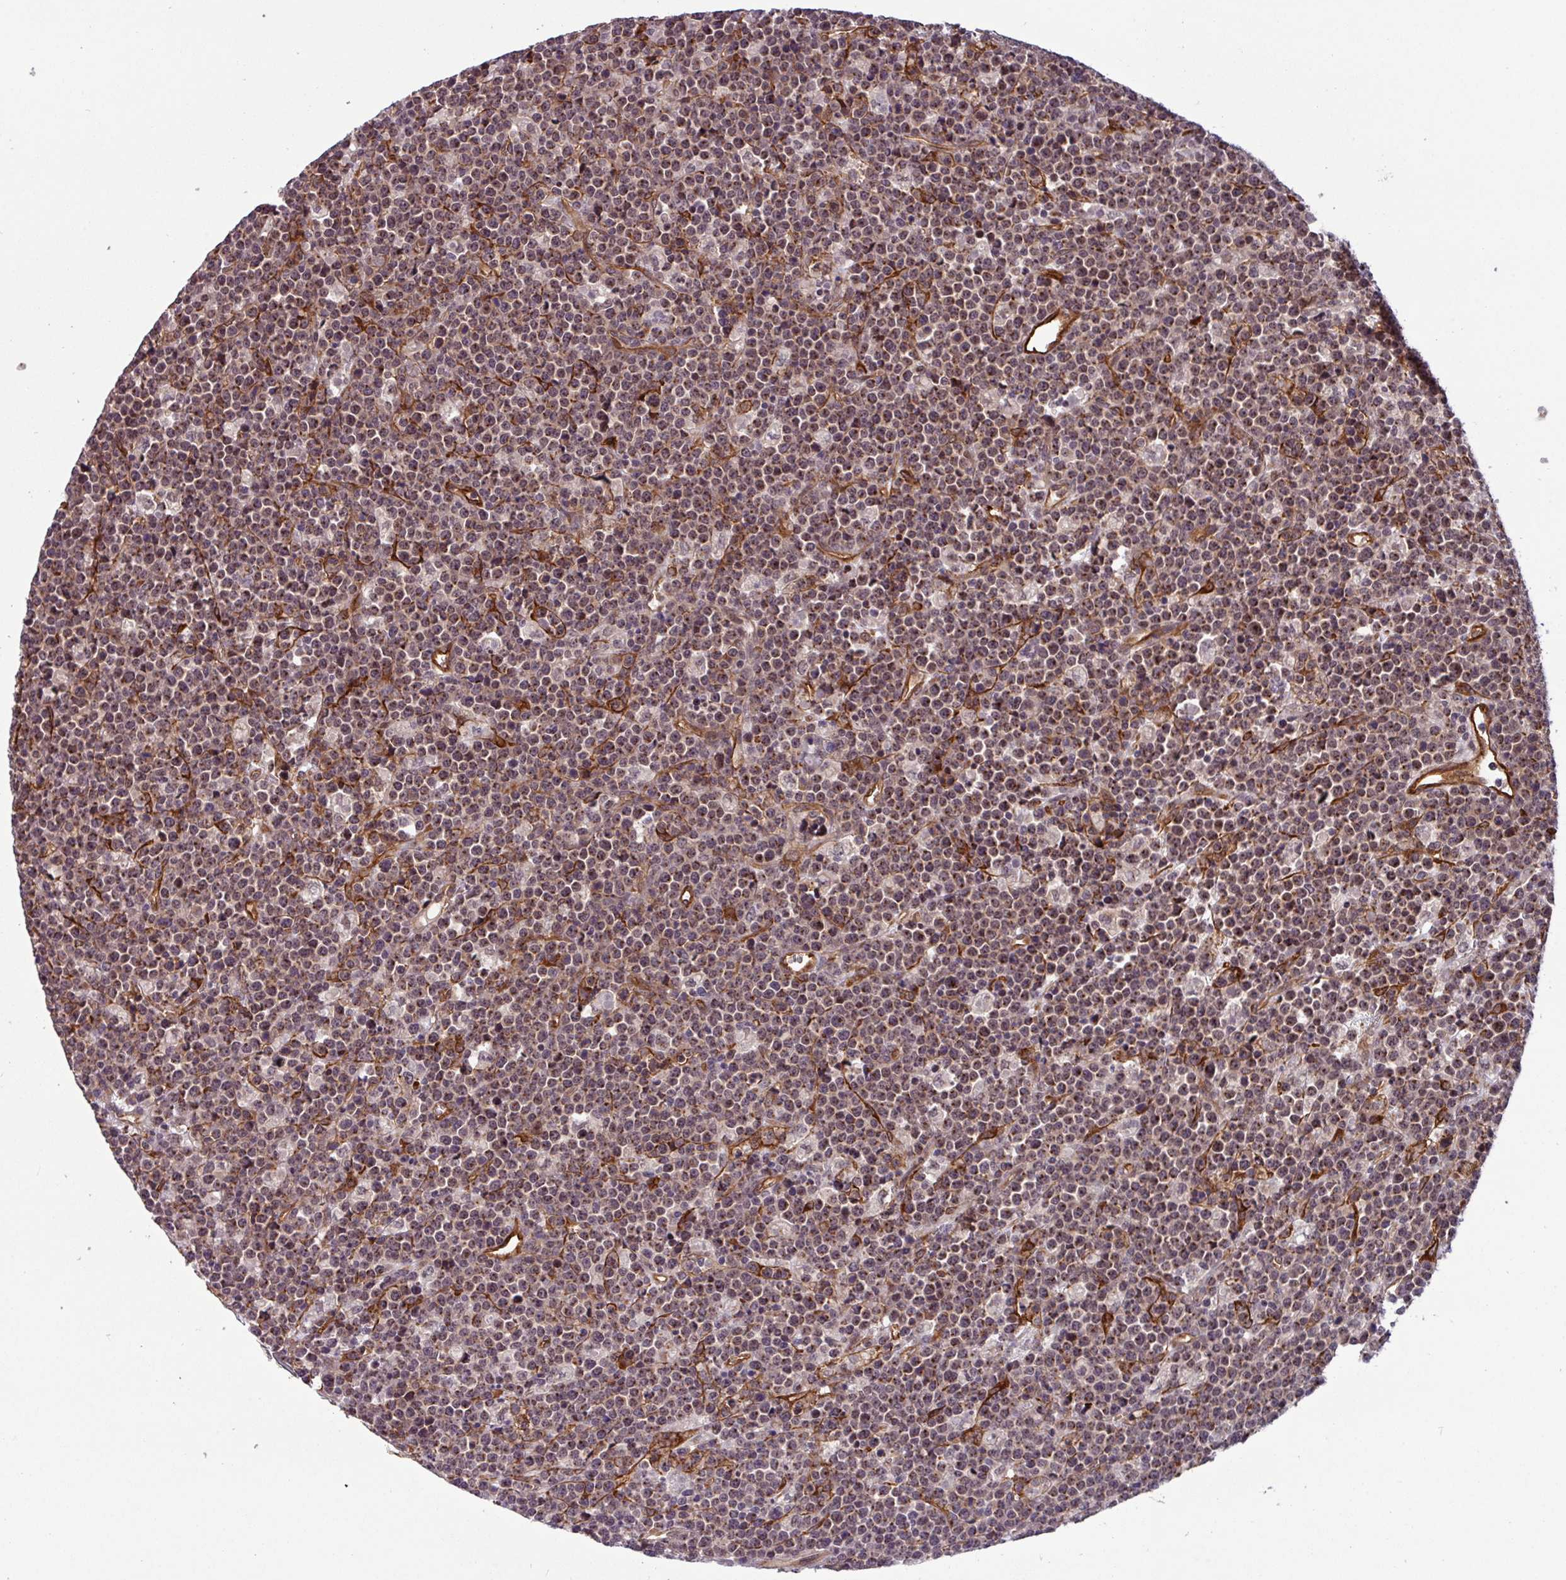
{"staining": {"intensity": "weak", "quantity": "<25%", "location": "cytoplasmic/membranous"}, "tissue": "lymphoma", "cell_type": "Tumor cells", "image_type": "cancer", "snomed": [{"axis": "morphology", "description": "Malignant lymphoma, non-Hodgkin's type, High grade"}, {"axis": "topography", "description": "Ovary"}], "caption": "DAB immunohistochemical staining of lymphoma demonstrates no significant staining in tumor cells.", "gene": "C7orf50", "patient": {"sex": "female", "age": 56}}